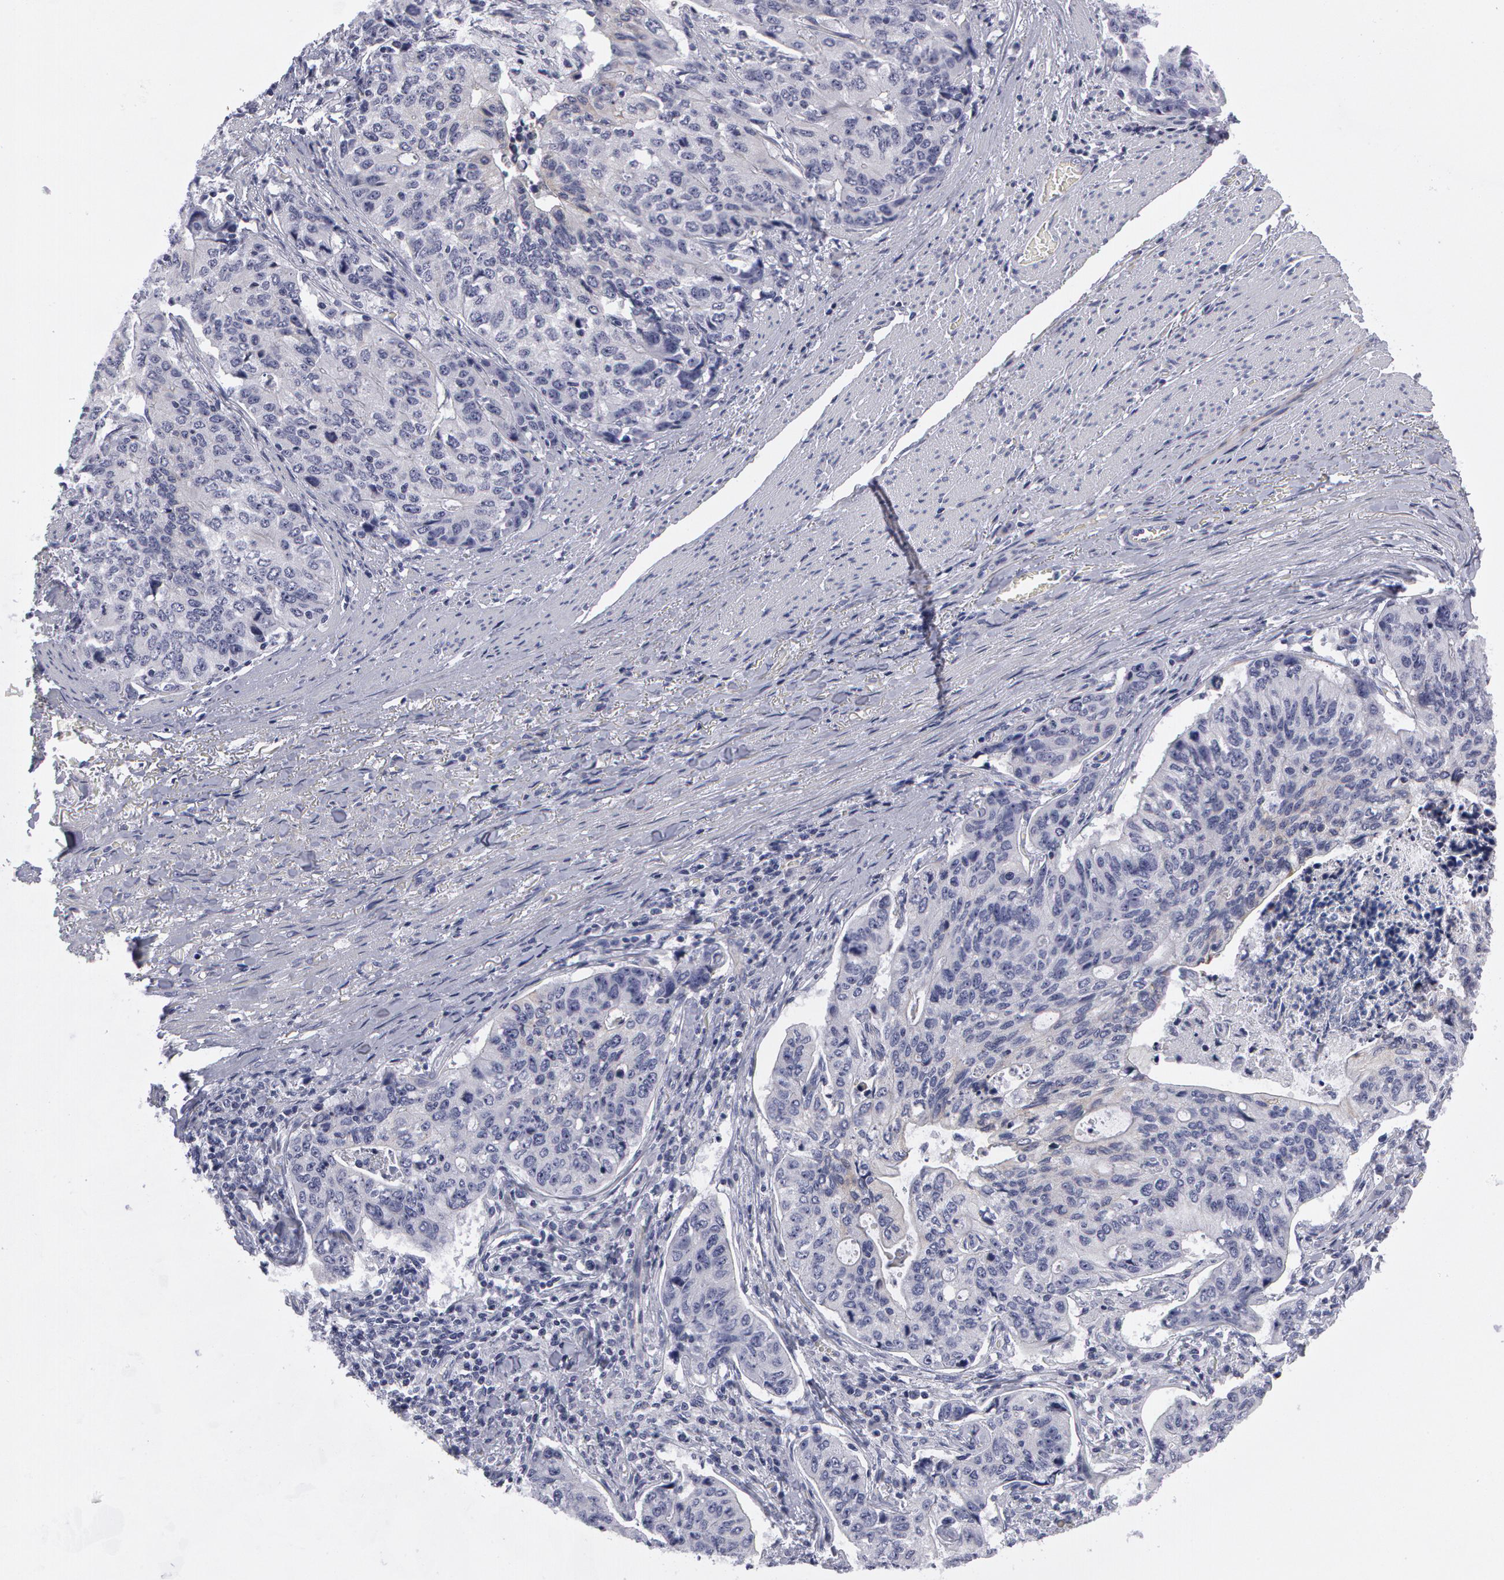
{"staining": {"intensity": "negative", "quantity": "none", "location": "none"}, "tissue": "stomach cancer", "cell_type": "Tumor cells", "image_type": "cancer", "snomed": [{"axis": "morphology", "description": "Adenocarcinoma, NOS"}, {"axis": "topography", "description": "Esophagus"}, {"axis": "topography", "description": "Stomach"}], "caption": "This is an IHC histopathology image of human stomach cancer (adenocarcinoma). There is no staining in tumor cells.", "gene": "SMC1B", "patient": {"sex": "male", "age": 74}}